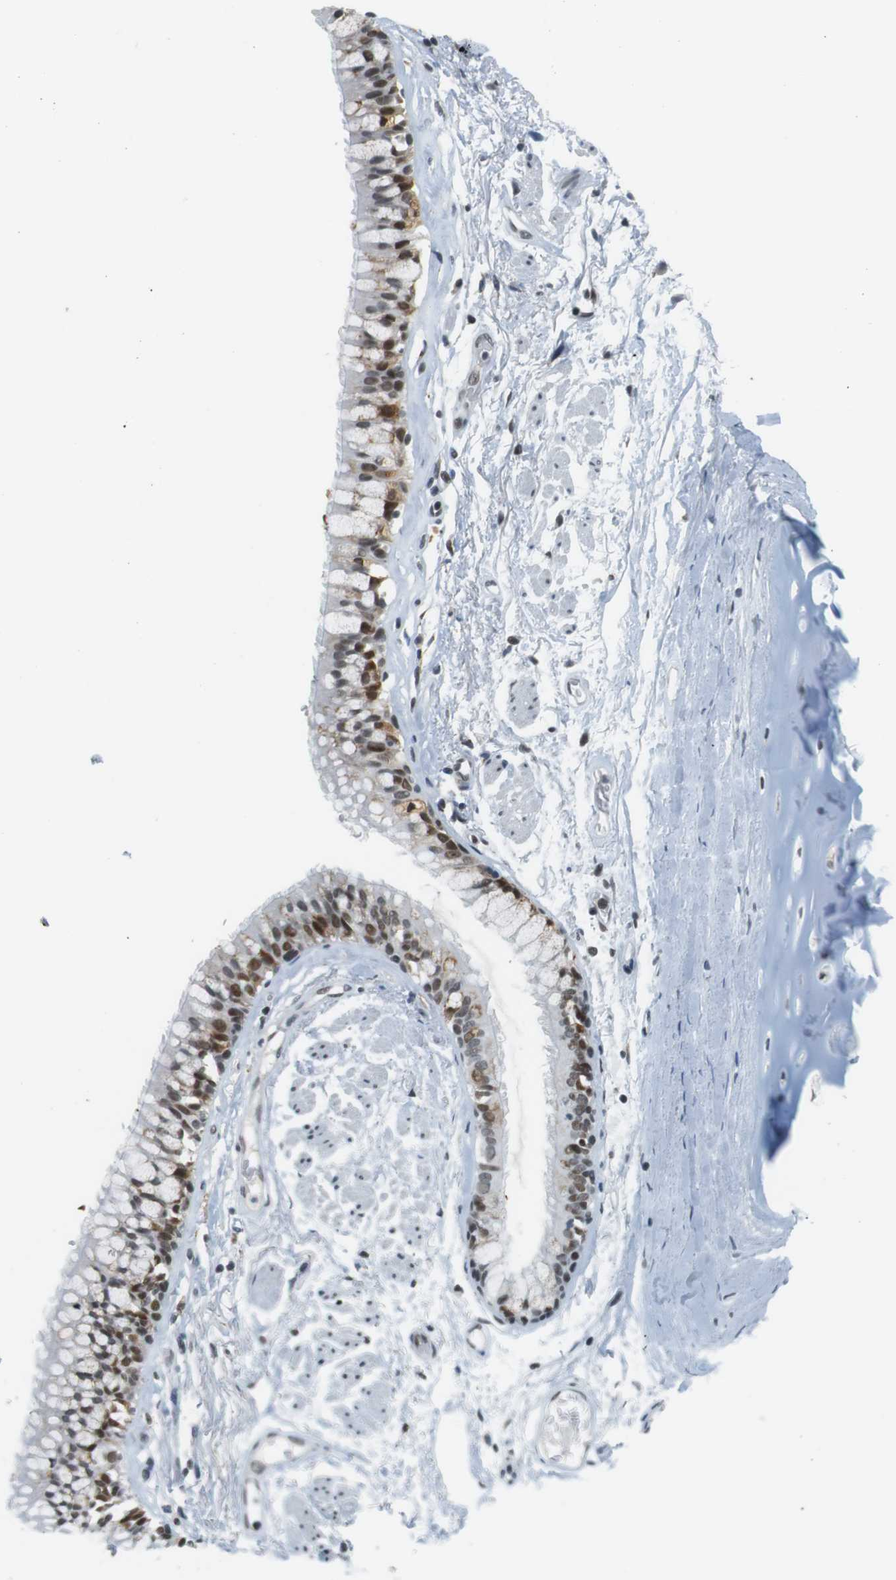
{"staining": {"intensity": "negative", "quantity": "none", "location": "none"}, "tissue": "adipose tissue", "cell_type": "Adipocytes", "image_type": "normal", "snomed": [{"axis": "morphology", "description": "Normal tissue, NOS"}, {"axis": "topography", "description": "Cartilage tissue"}, {"axis": "topography", "description": "Bronchus"}], "caption": "High magnification brightfield microscopy of unremarkable adipose tissue stained with DAB (brown) and counterstained with hematoxylin (blue): adipocytes show no significant expression. The staining is performed using DAB (3,3'-diaminobenzidine) brown chromogen with nuclei counter-stained in using hematoxylin.", "gene": "RNF38", "patient": {"sex": "female", "age": 73}}